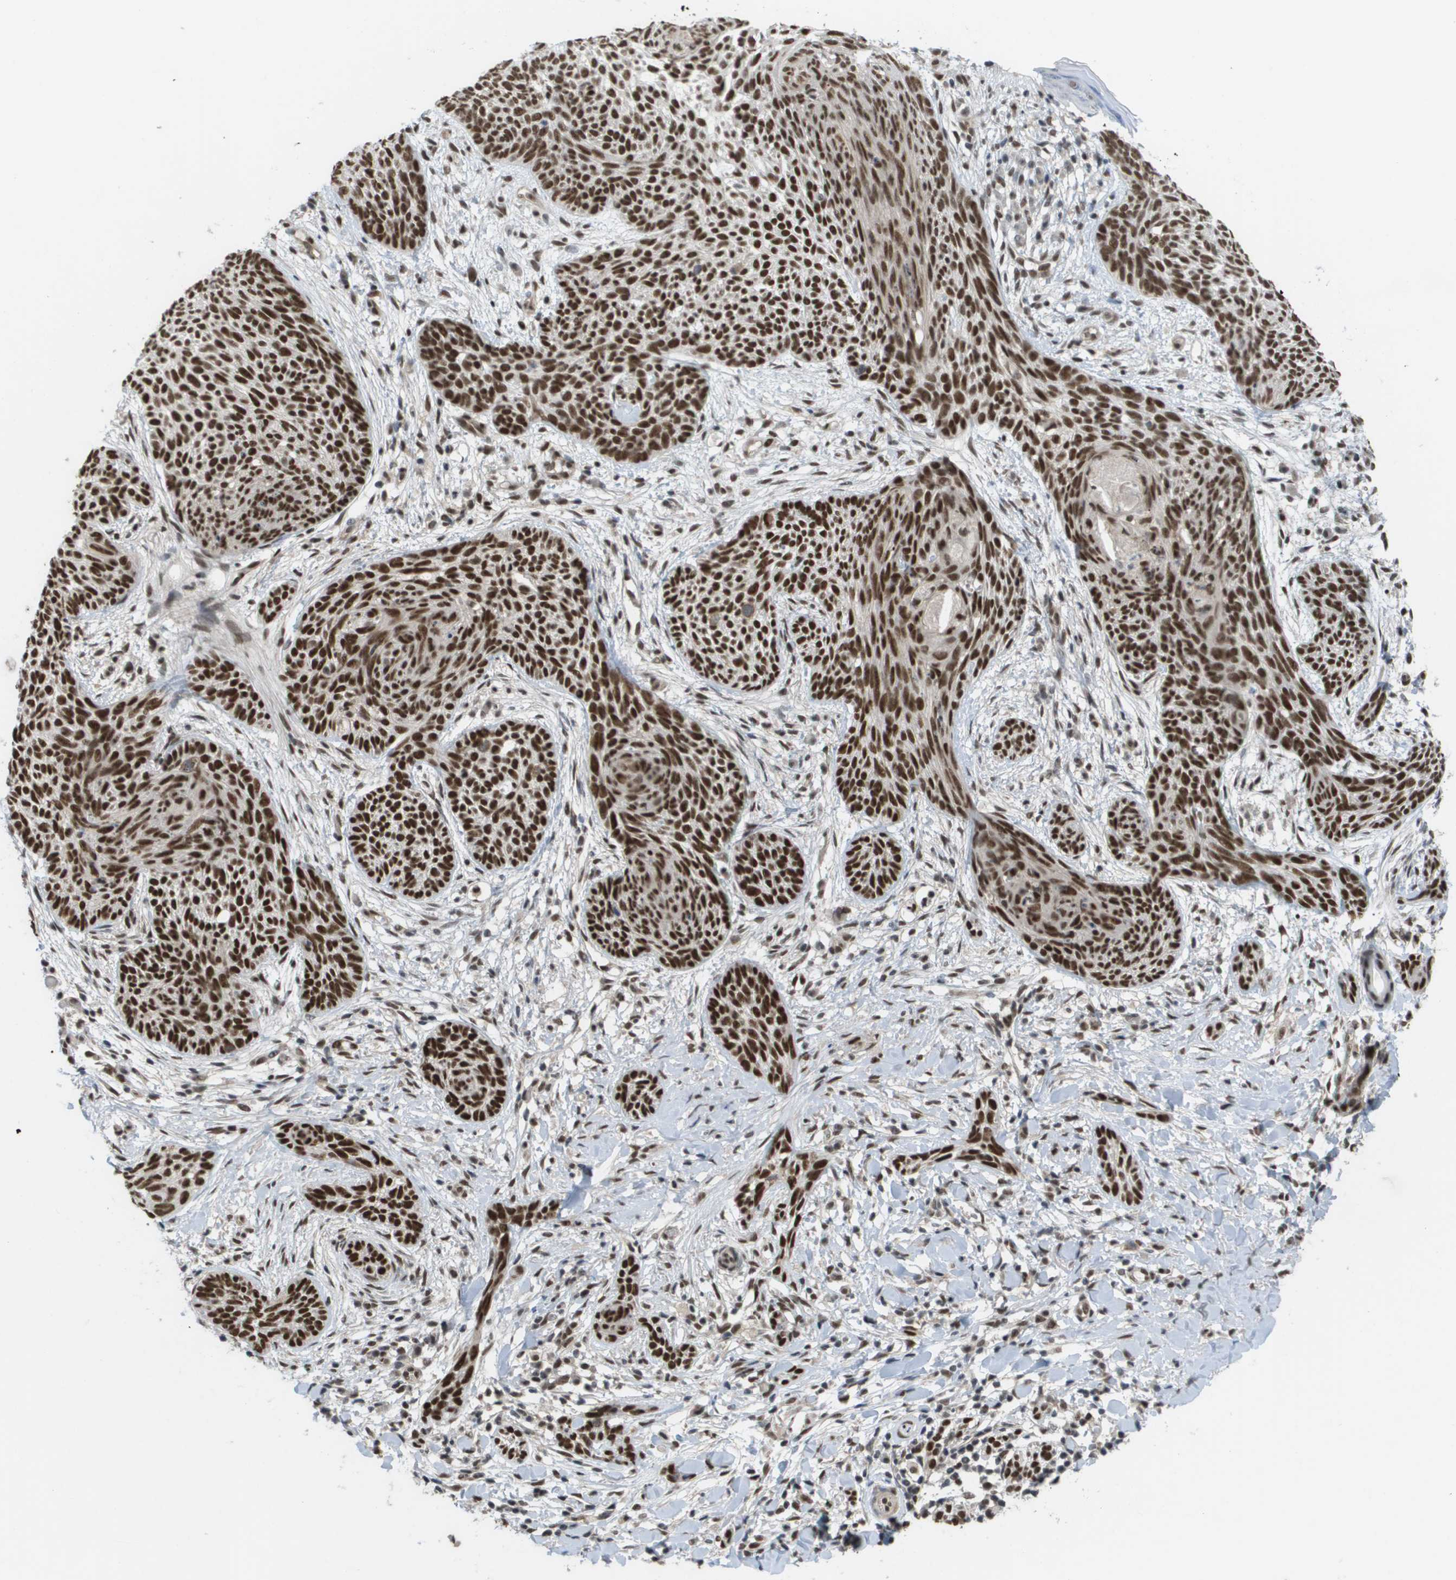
{"staining": {"intensity": "strong", "quantity": ">75%", "location": "nuclear"}, "tissue": "skin cancer", "cell_type": "Tumor cells", "image_type": "cancer", "snomed": [{"axis": "morphology", "description": "Basal cell carcinoma"}, {"axis": "topography", "description": "Skin"}], "caption": "Skin cancer (basal cell carcinoma) stained with a protein marker reveals strong staining in tumor cells.", "gene": "CDT1", "patient": {"sex": "female", "age": 59}}